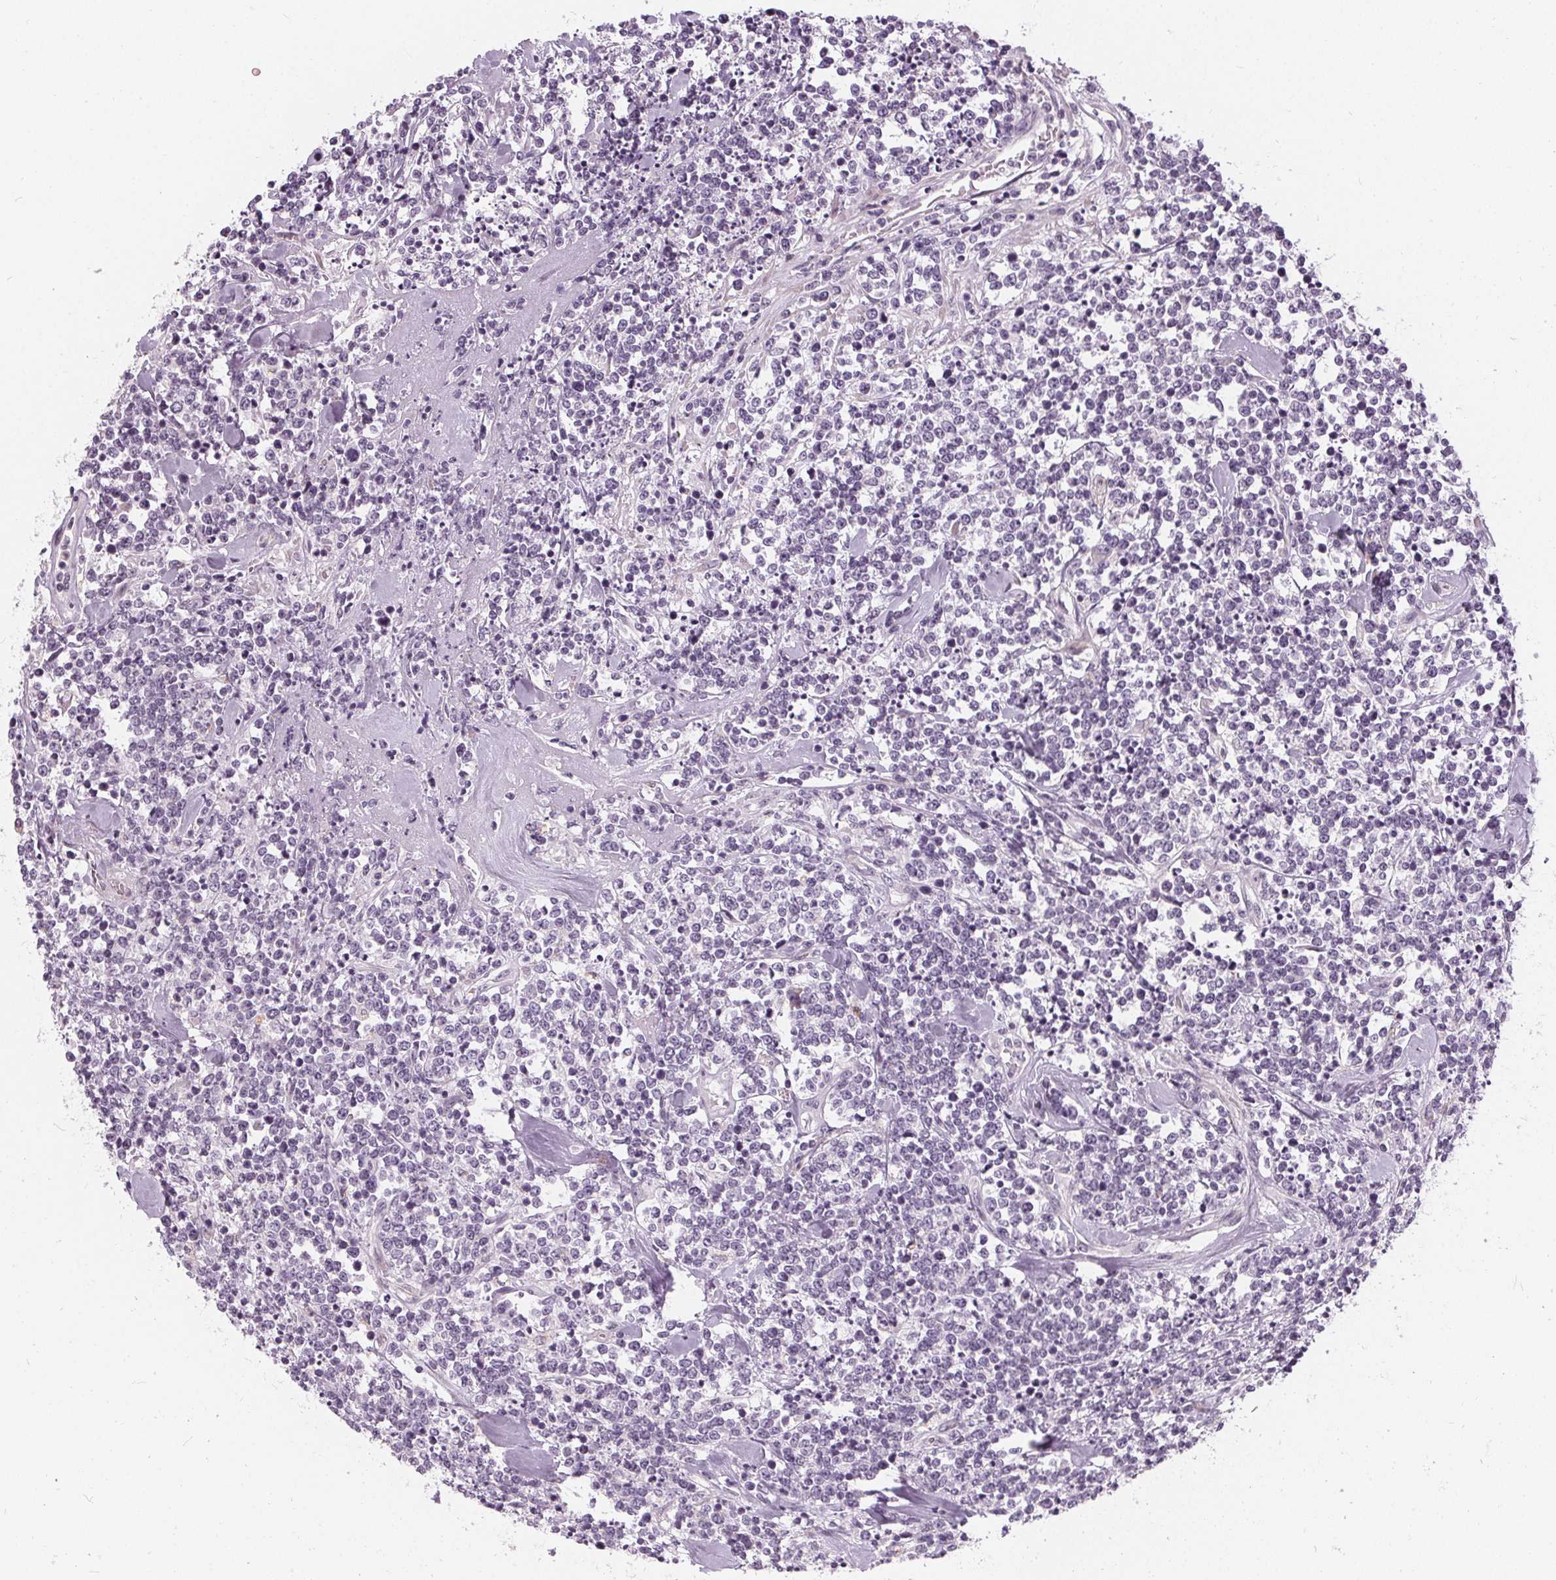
{"staining": {"intensity": "negative", "quantity": "none", "location": "none"}, "tissue": "lymphoma", "cell_type": "Tumor cells", "image_type": "cancer", "snomed": [{"axis": "morphology", "description": "Malignant lymphoma, non-Hodgkin's type, High grade"}, {"axis": "topography", "description": "Colon"}], "caption": "Image shows no protein staining in tumor cells of lymphoma tissue. (Immunohistochemistry, brightfield microscopy, high magnification).", "gene": "HOPX", "patient": {"sex": "male", "age": 82}}